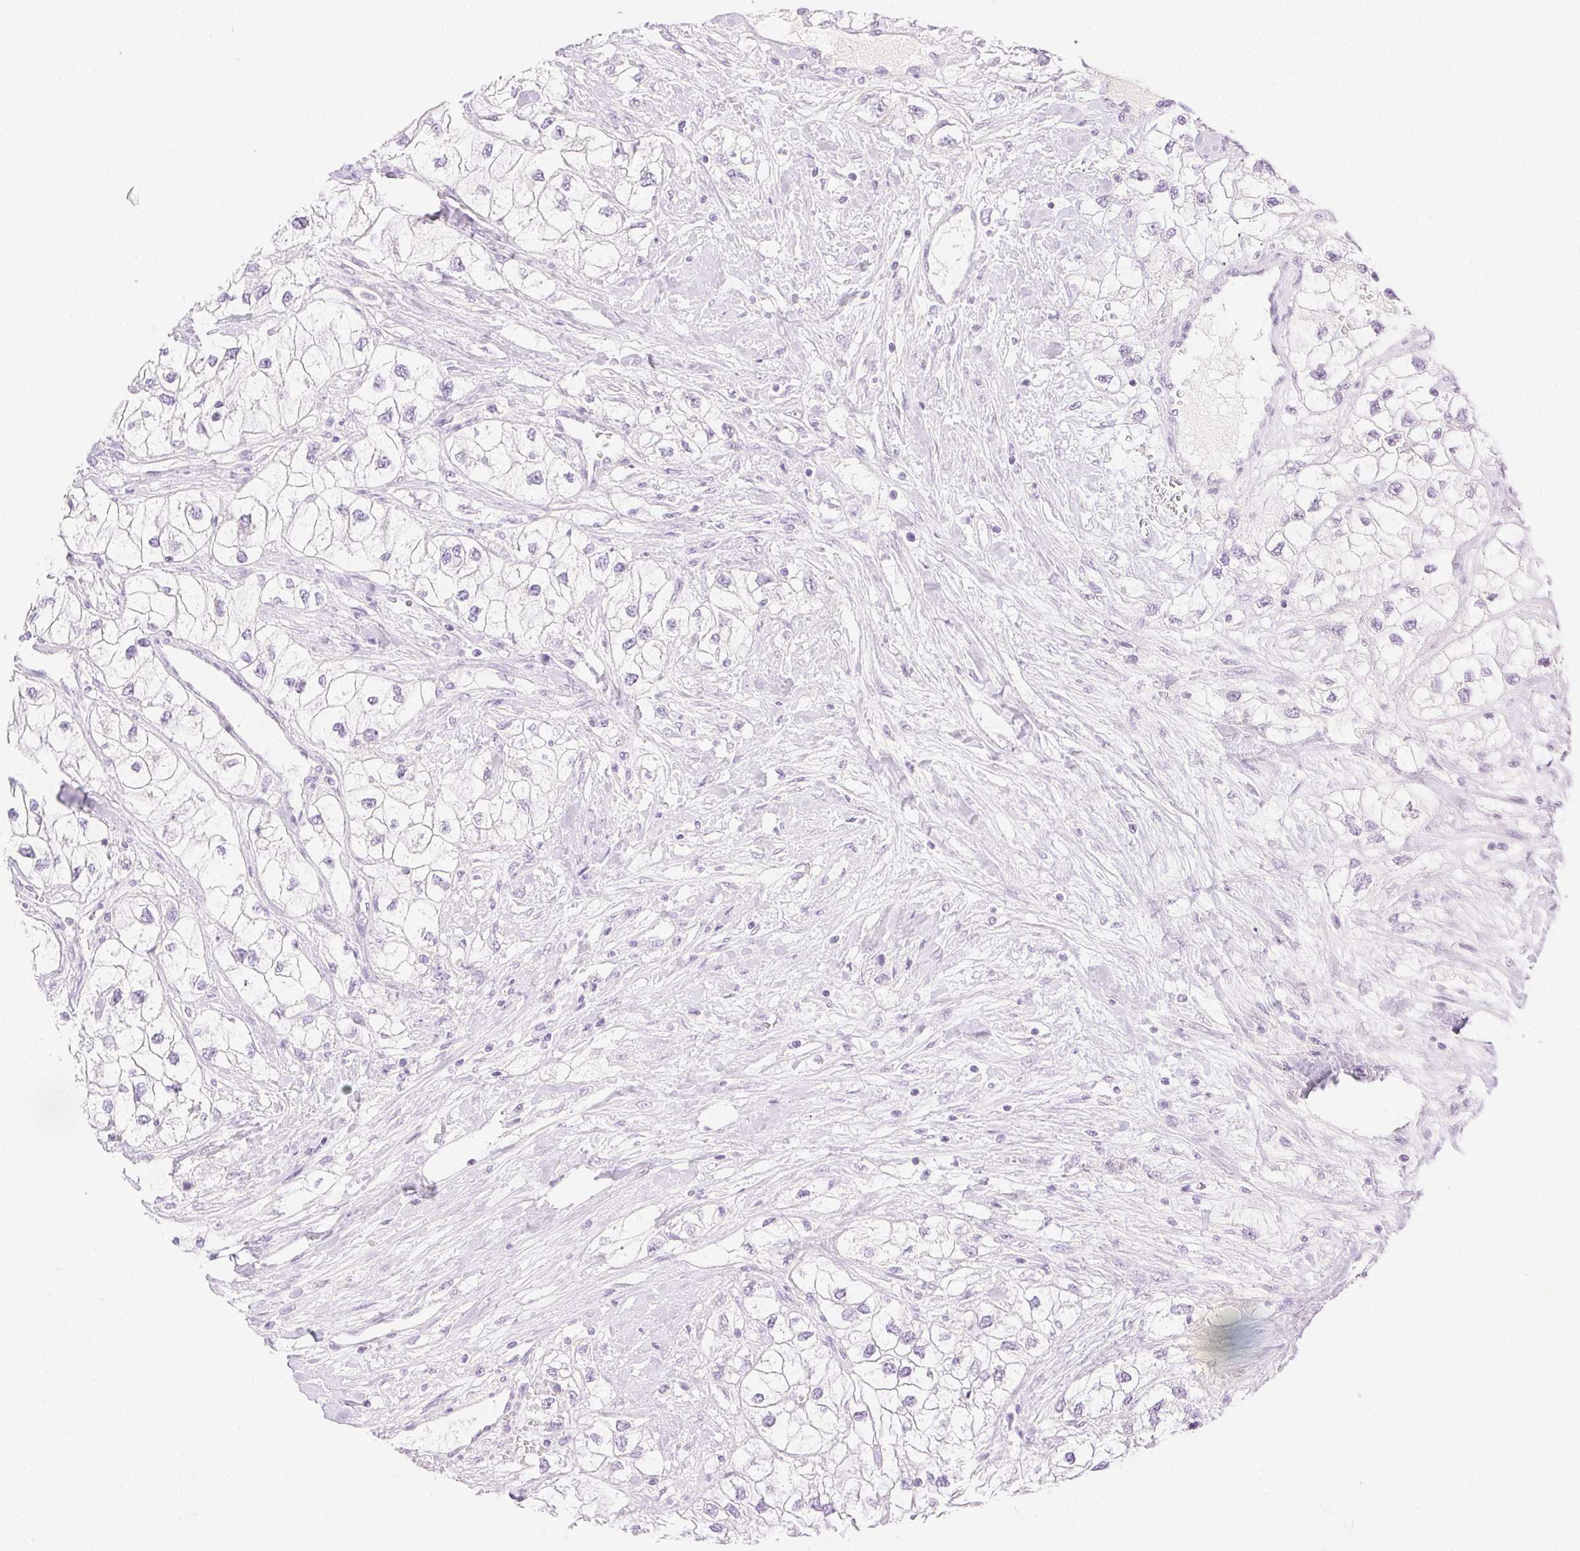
{"staining": {"intensity": "negative", "quantity": "none", "location": "none"}, "tissue": "renal cancer", "cell_type": "Tumor cells", "image_type": "cancer", "snomed": [{"axis": "morphology", "description": "Adenocarcinoma, NOS"}, {"axis": "topography", "description": "Kidney"}], "caption": "Renal cancer (adenocarcinoma) stained for a protein using immunohistochemistry demonstrates no staining tumor cells.", "gene": "SPACA4", "patient": {"sex": "male", "age": 59}}